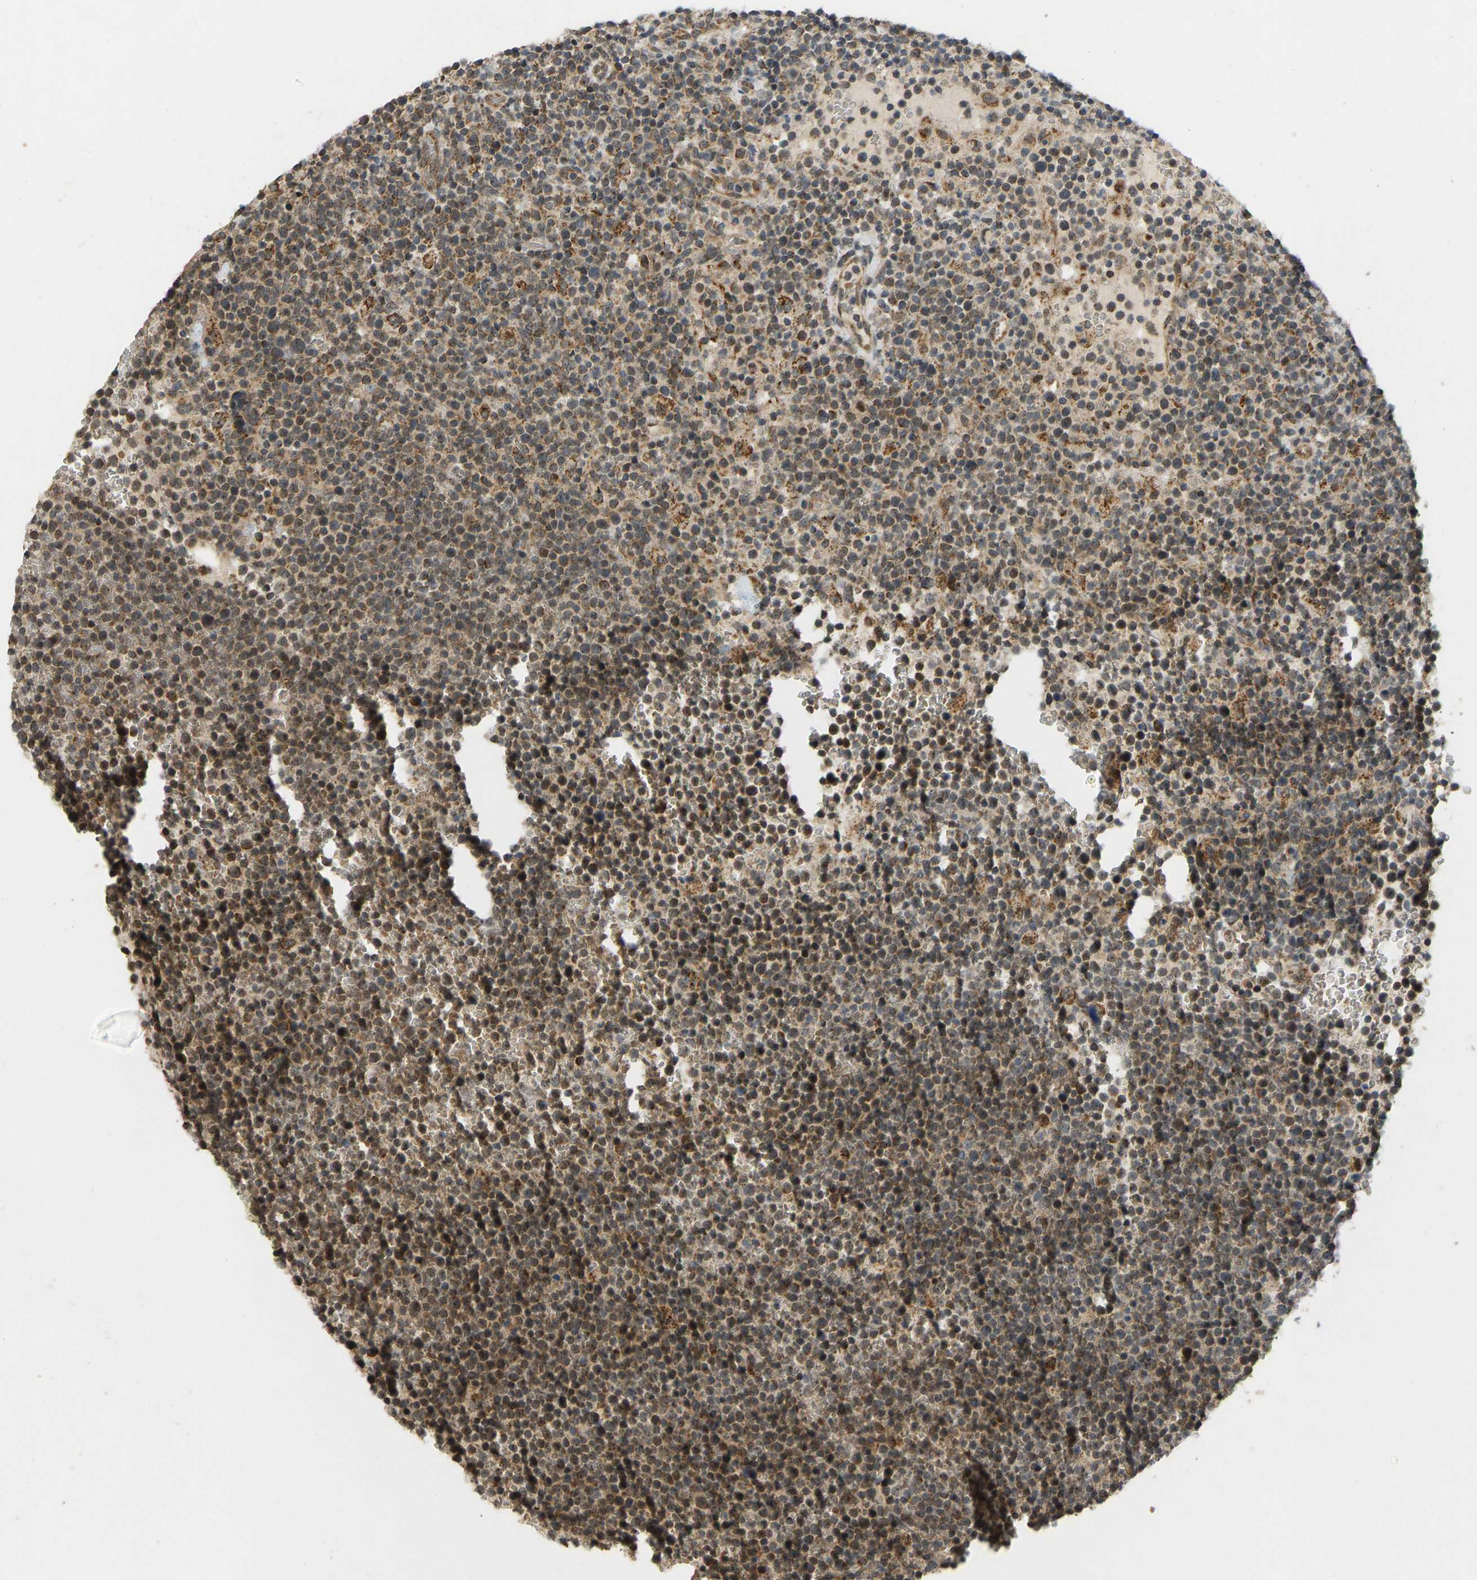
{"staining": {"intensity": "moderate", "quantity": ">75%", "location": "cytoplasmic/membranous"}, "tissue": "lymphoma", "cell_type": "Tumor cells", "image_type": "cancer", "snomed": [{"axis": "morphology", "description": "Malignant lymphoma, non-Hodgkin's type, High grade"}, {"axis": "topography", "description": "Lymph node"}], "caption": "Lymphoma stained with a brown dye demonstrates moderate cytoplasmic/membranous positive staining in about >75% of tumor cells.", "gene": "ACADS", "patient": {"sex": "male", "age": 61}}